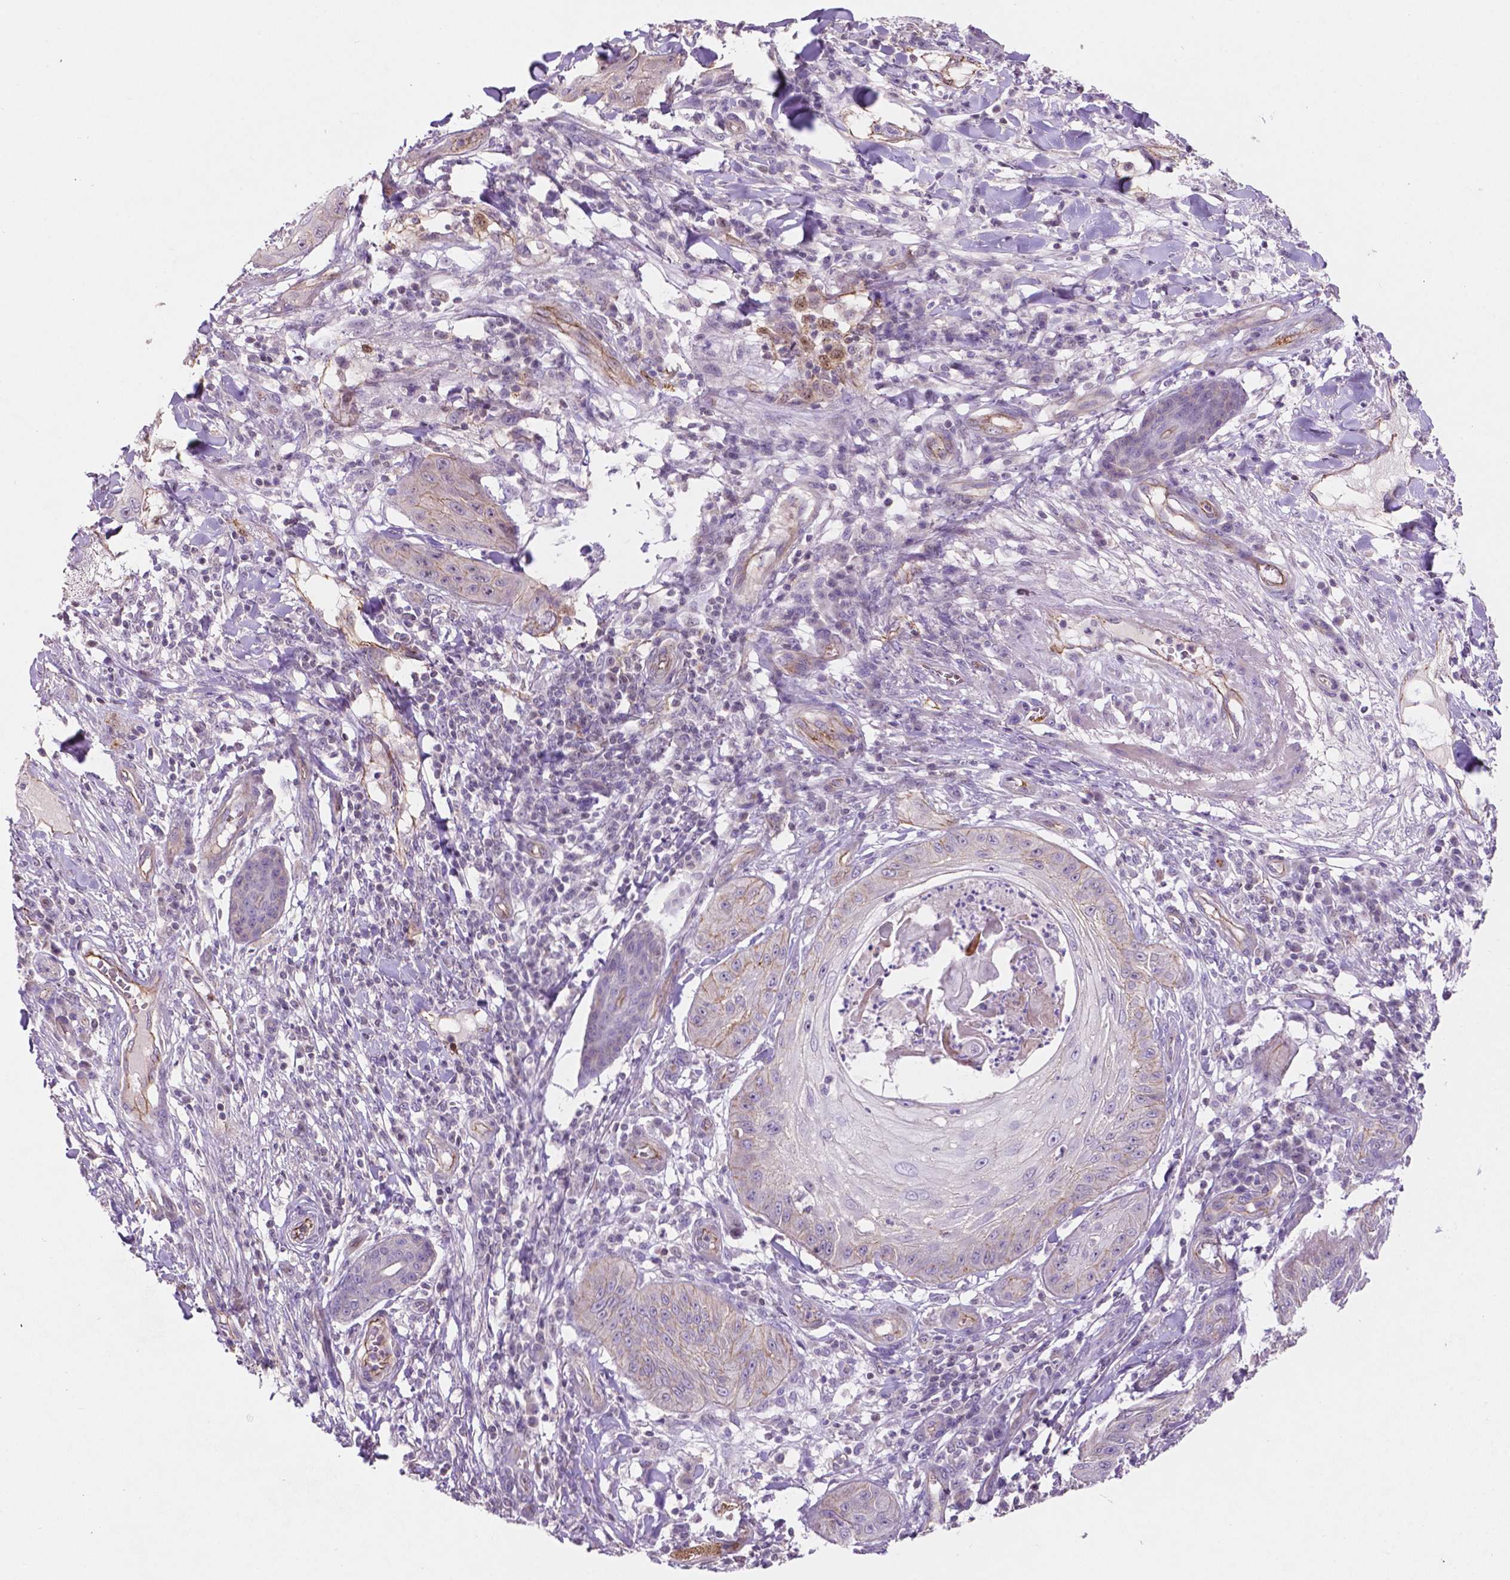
{"staining": {"intensity": "weak", "quantity": "<25%", "location": "cytoplasmic/membranous"}, "tissue": "skin cancer", "cell_type": "Tumor cells", "image_type": "cancer", "snomed": [{"axis": "morphology", "description": "Squamous cell carcinoma, NOS"}, {"axis": "topography", "description": "Skin"}], "caption": "Tumor cells are negative for protein expression in human skin cancer (squamous cell carcinoma).", "gene": "ARL5C", "patient": {"sex": "male", "age": 70}}